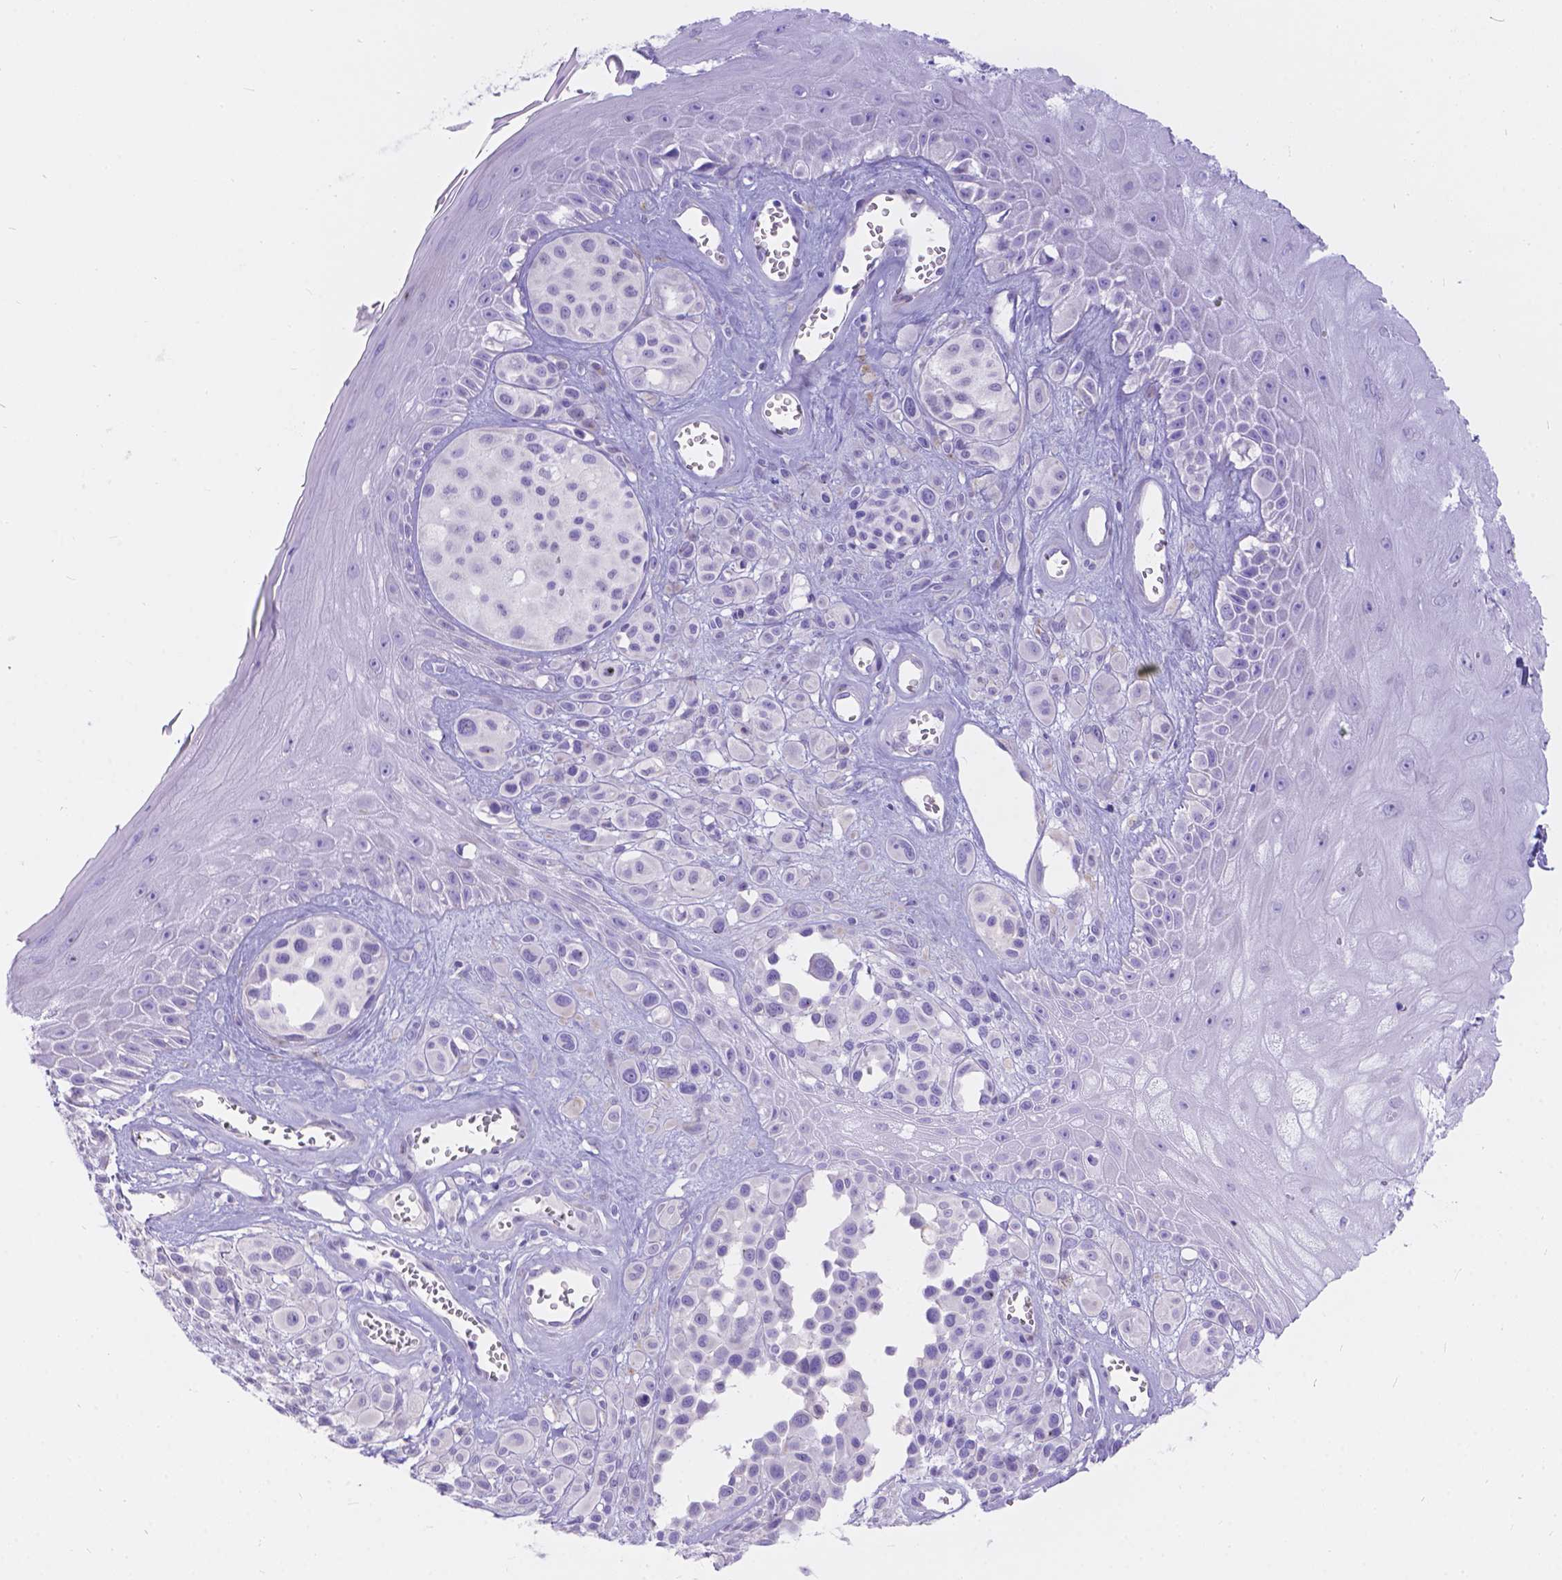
{"staining": {"intensity": "negative", "quantity": "none", "location": "none"}, "tissue": "melanoma", "cell_type": "Tumor cells", "image_type": "cancer", "snomed": [{"axis": "morphology", "description": "Malignant melanoma, NOS"}, {"axis": "topography", "description": "Skin"}], "caption": "Protein analysis of malignant melanoma shows no significant staining in tumor cells.", "gene": "KLHL10", "patient": {"sex": "male", "age": 77}}